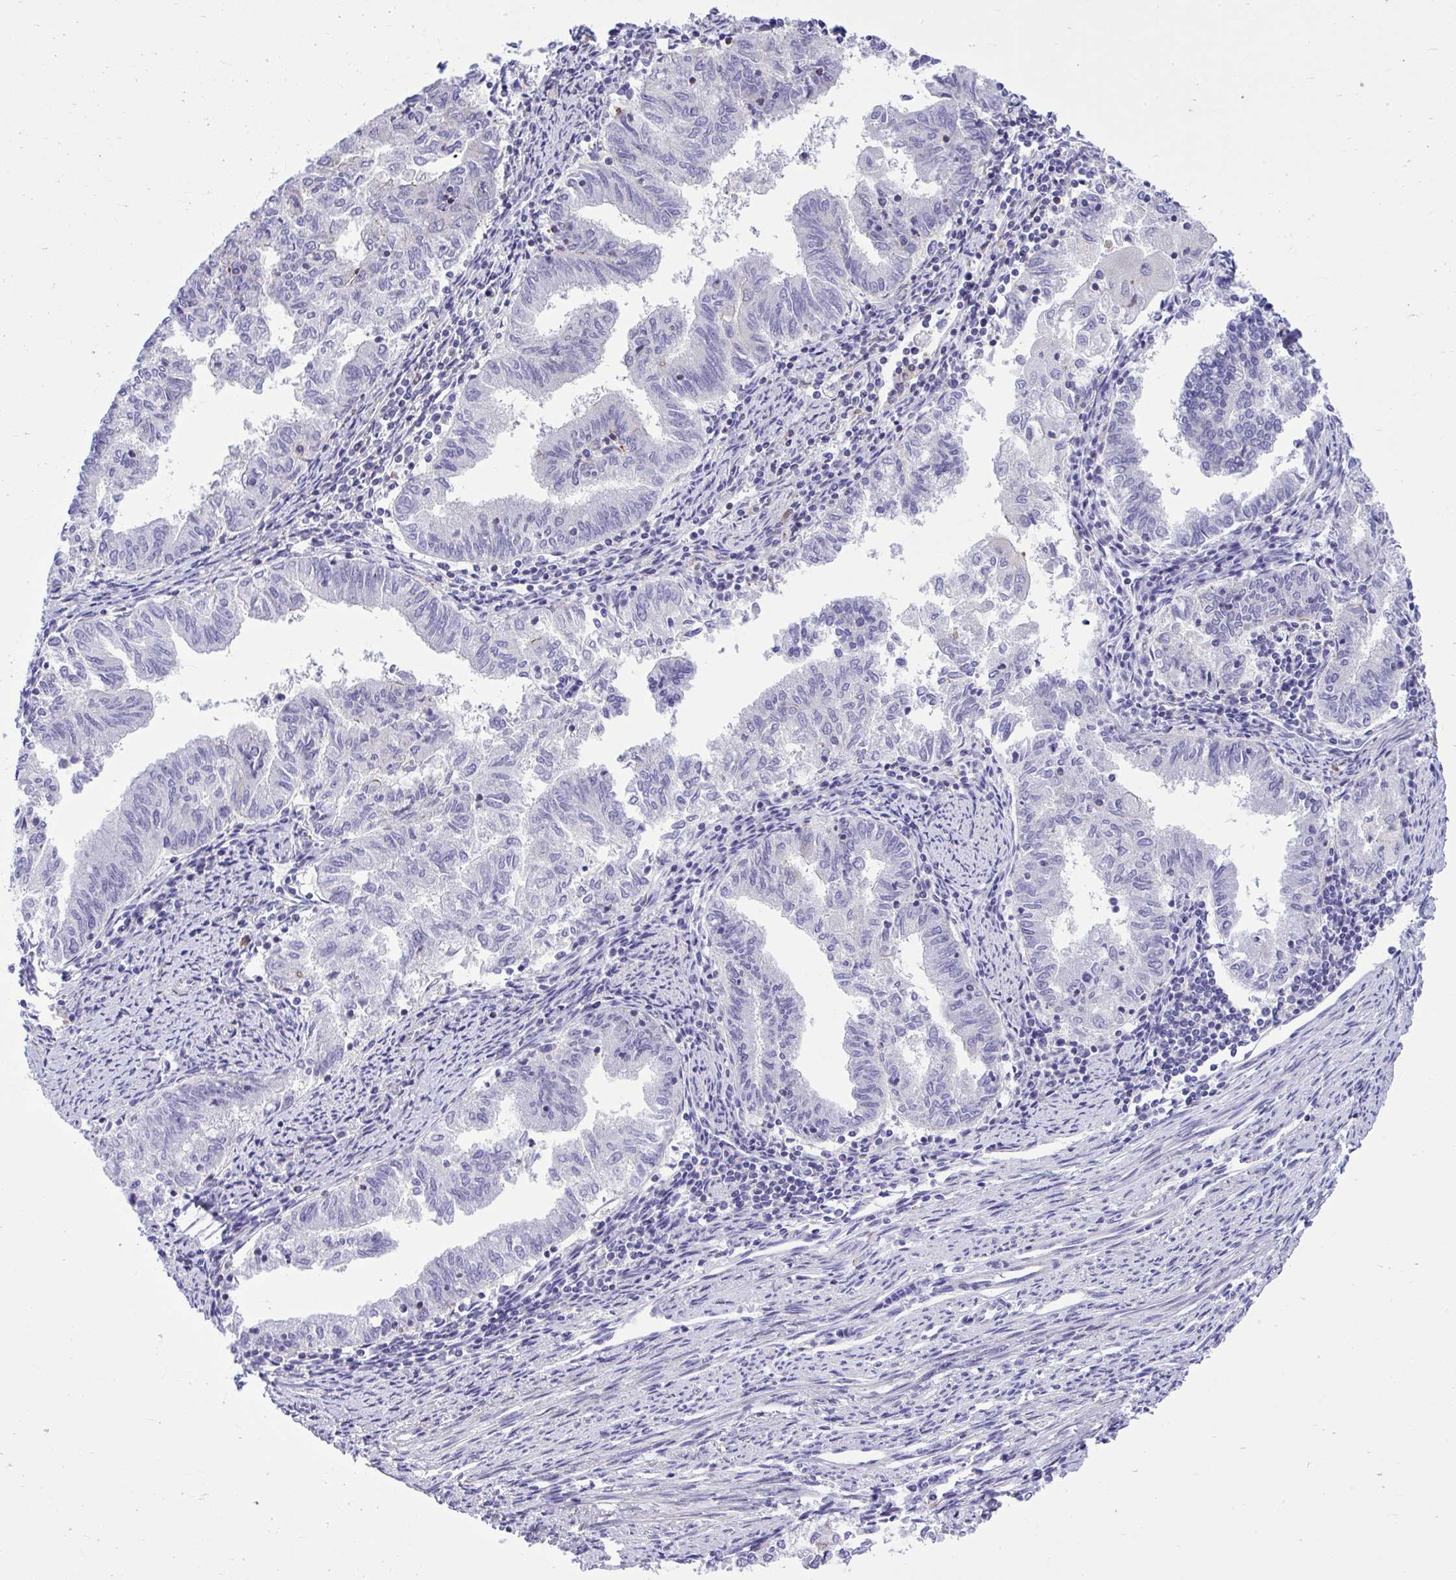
{"staining": {"intensity": "negative", "quantity": "none", "location": "none"}, "tissue": "endometrial cancer", "cell_type": "Tumor cells", "image_type": "cancer", "snomed": [{"axis": "morphology", "description": "Adenocarcinoma, NOS"}, {"axis": "topography", "description": "Endometrium"}], "caption": "This is an IHC photomicrograph of endometrial cancer. There is no staining in tumor cells.", "gene": "GRK4", "patient": {"sex": "female", "age": 79}}